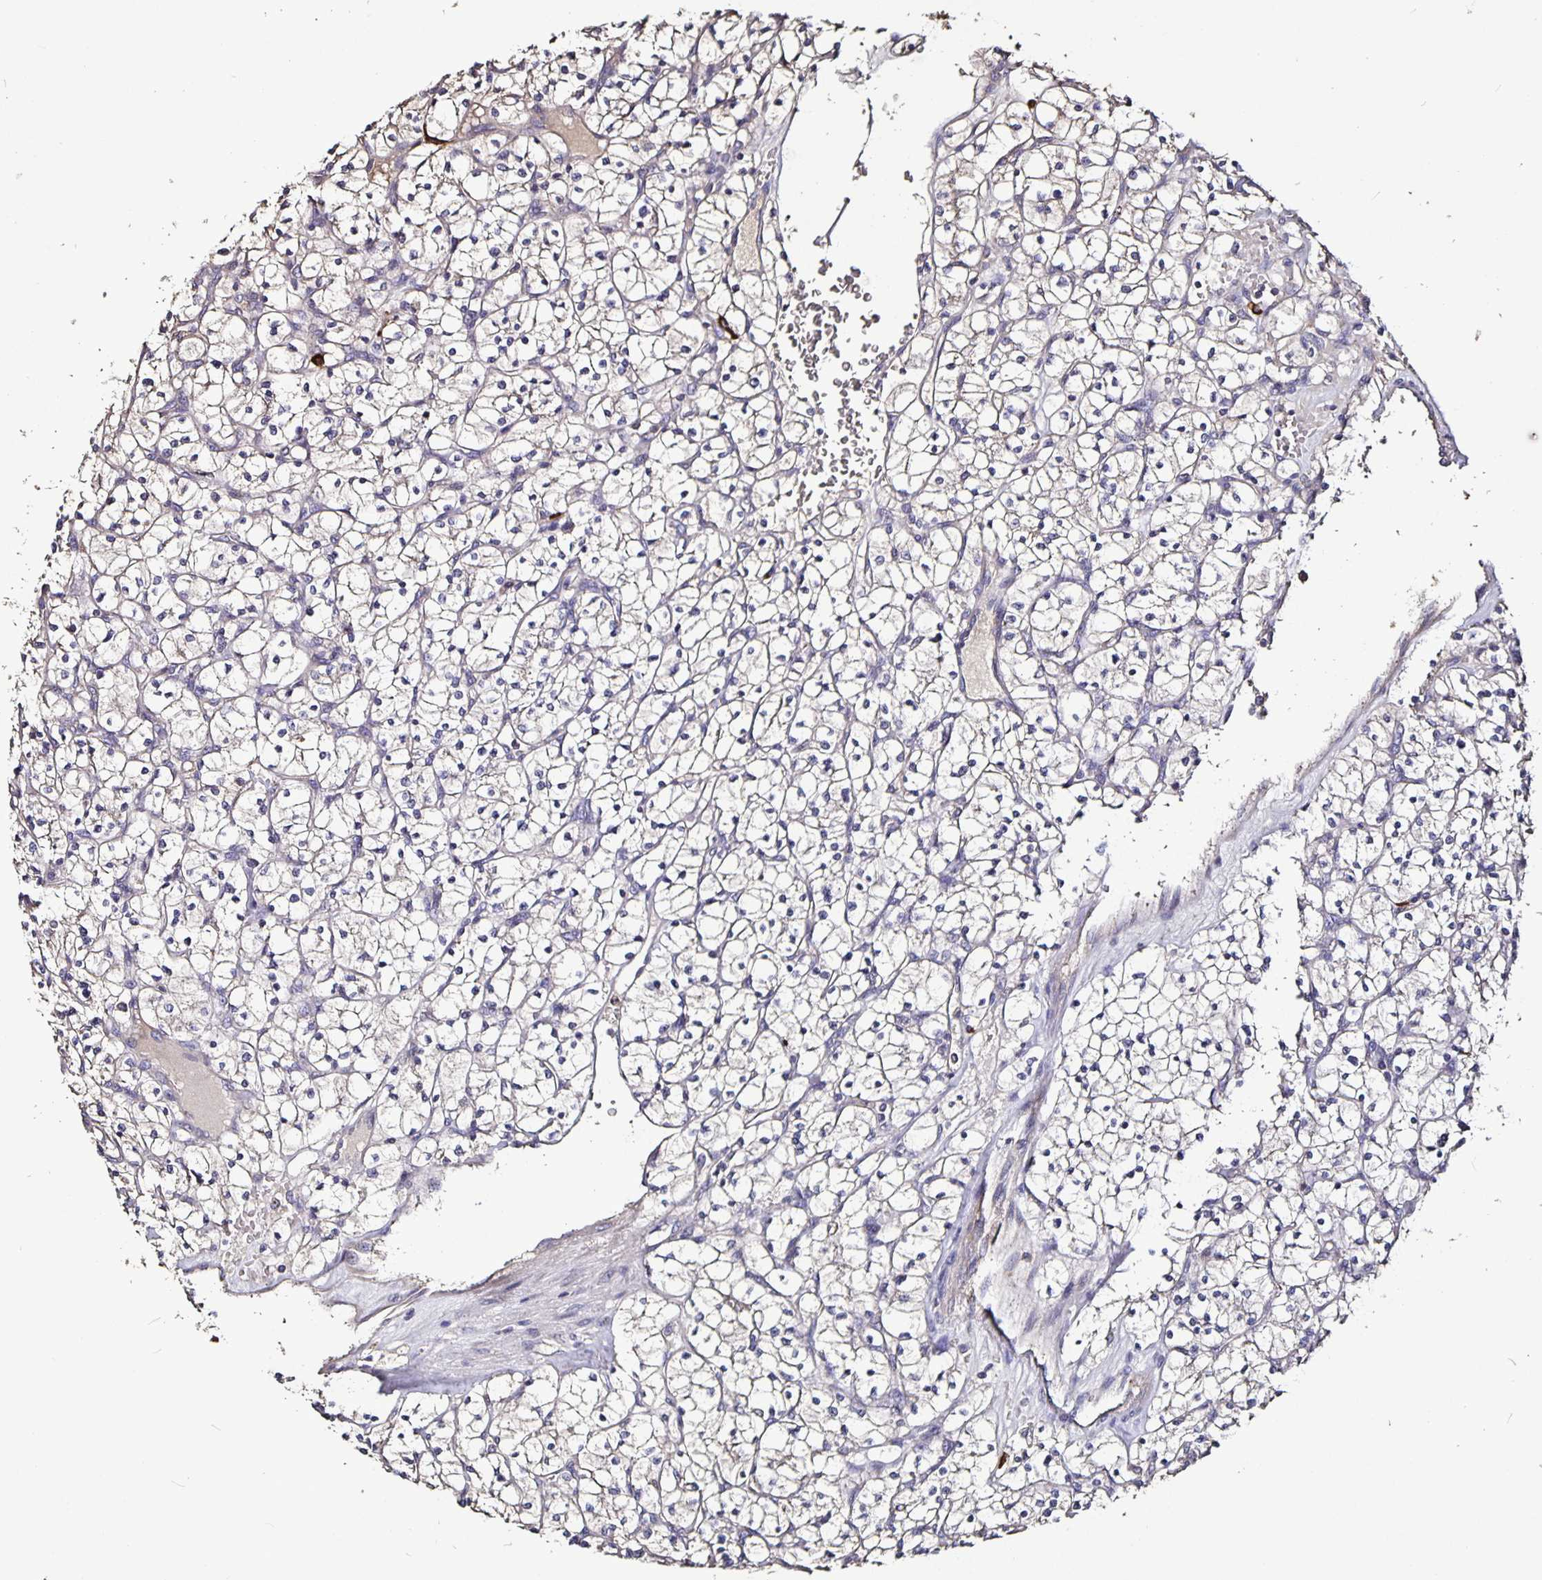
{"staining": {"intensity": "negative", "quantity": "none", "location": "none"}, "tissue": "renal cancer", "cell_type": "Tumor cells", "image_type": "cancer", "snomed": [{"axis": "morphology", "description": "Adenocarcinoma, NOS"}, {"axis": "topography", "description": "Kidney"}], "caption": "Adenocarcinoma (renal) stained for a protein using IHC demonstrates no expression tumor cells.", "gene": "FCER1A", "patient": {"sex": "female", "age": 64}}